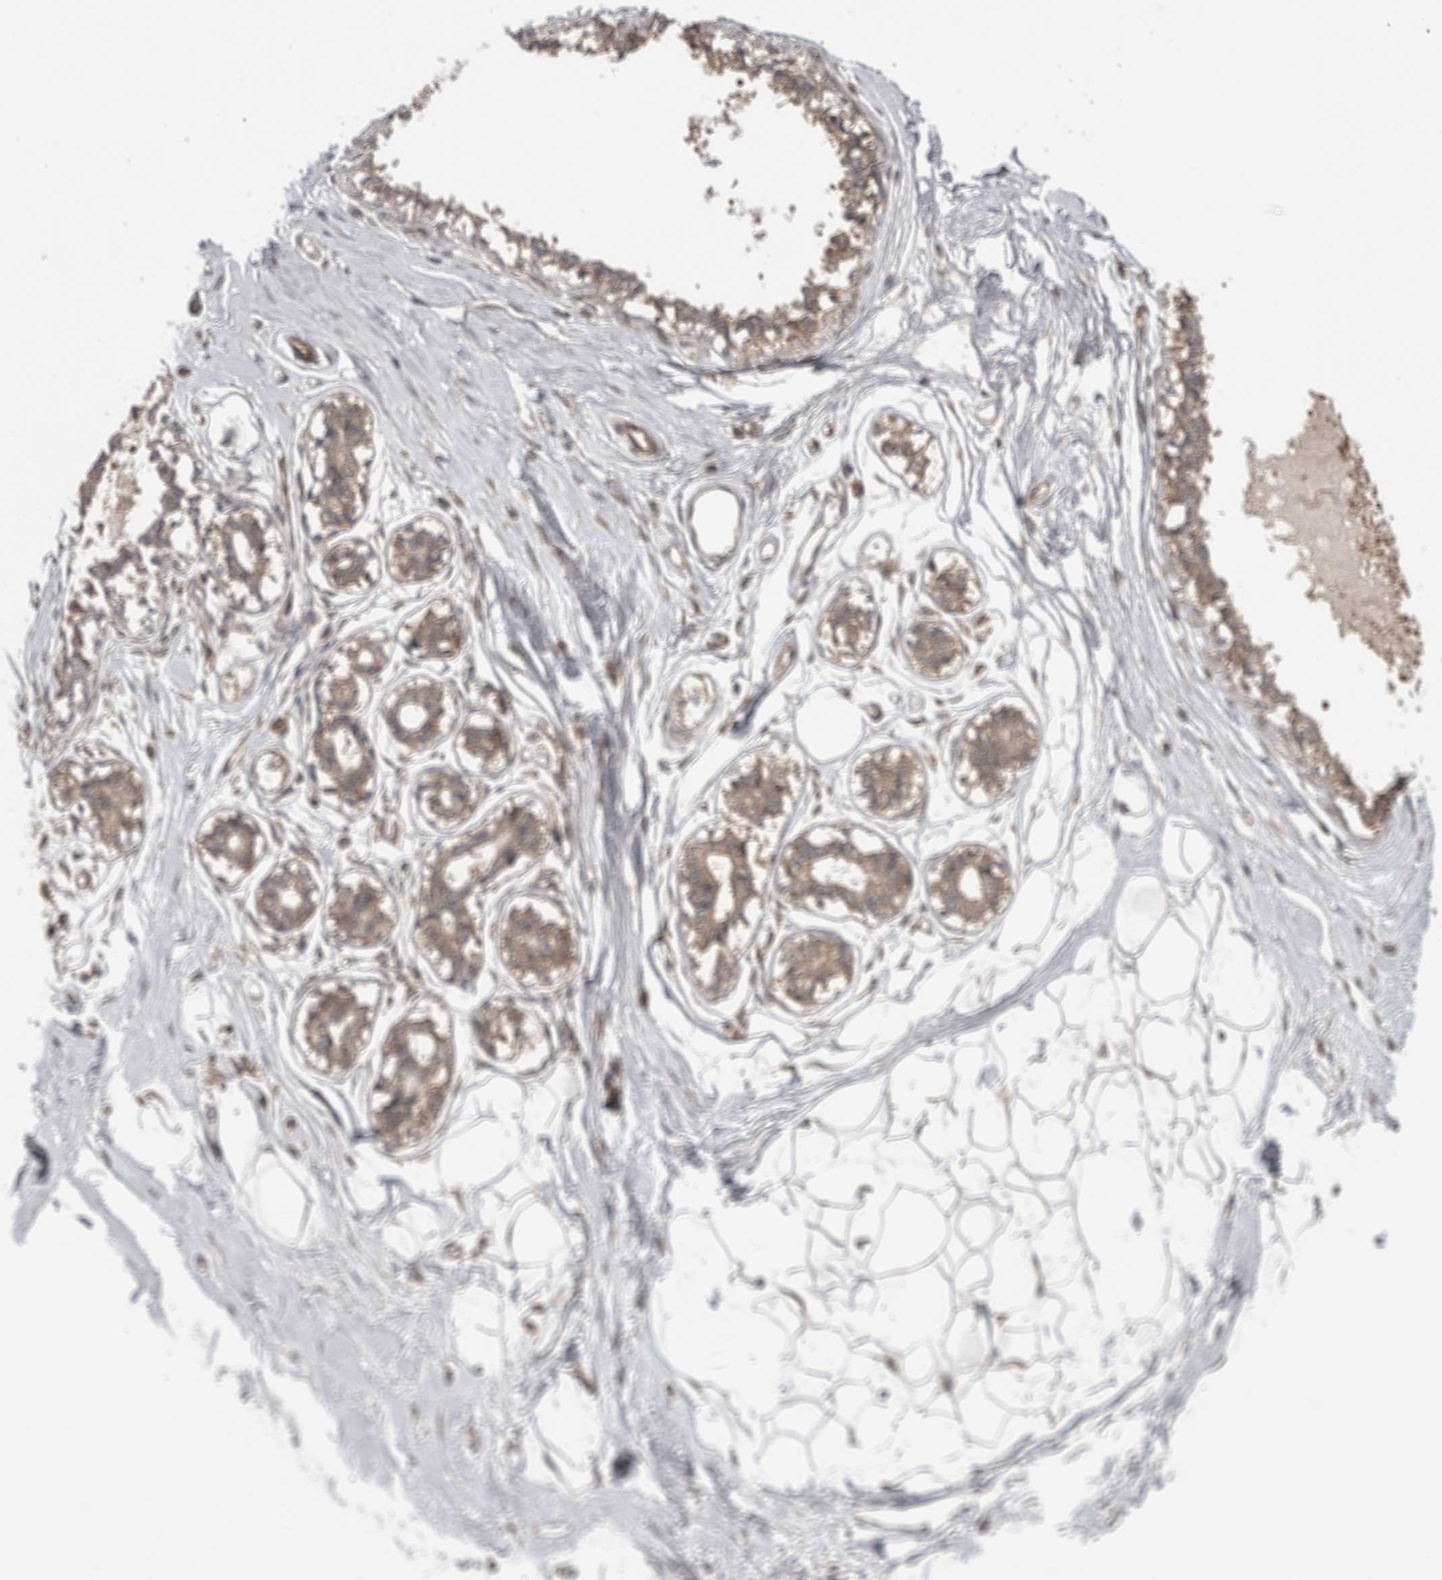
{"staining": {"intensity": "negative", "quantity": "none", "location": "none"}, "tissue": "breast", "cell_type": "Adipocytes", "image_type": "normal", "snomed": [{"axis": "morphology", "description": "Normal tissue, NOS"}, {"axis": "topography", "description": "Breast"}], "caption": "Micrograph shows no protein staining in adipocytes of normal breast. Brightfield microscopy of IHC stained with DAB (3,3'-diaminobenzidine) (brown) and hematoxylin (blue), captured at high magnification.", "gene": "ATXN2", "patient": {"sex": "female", "age": 45}}